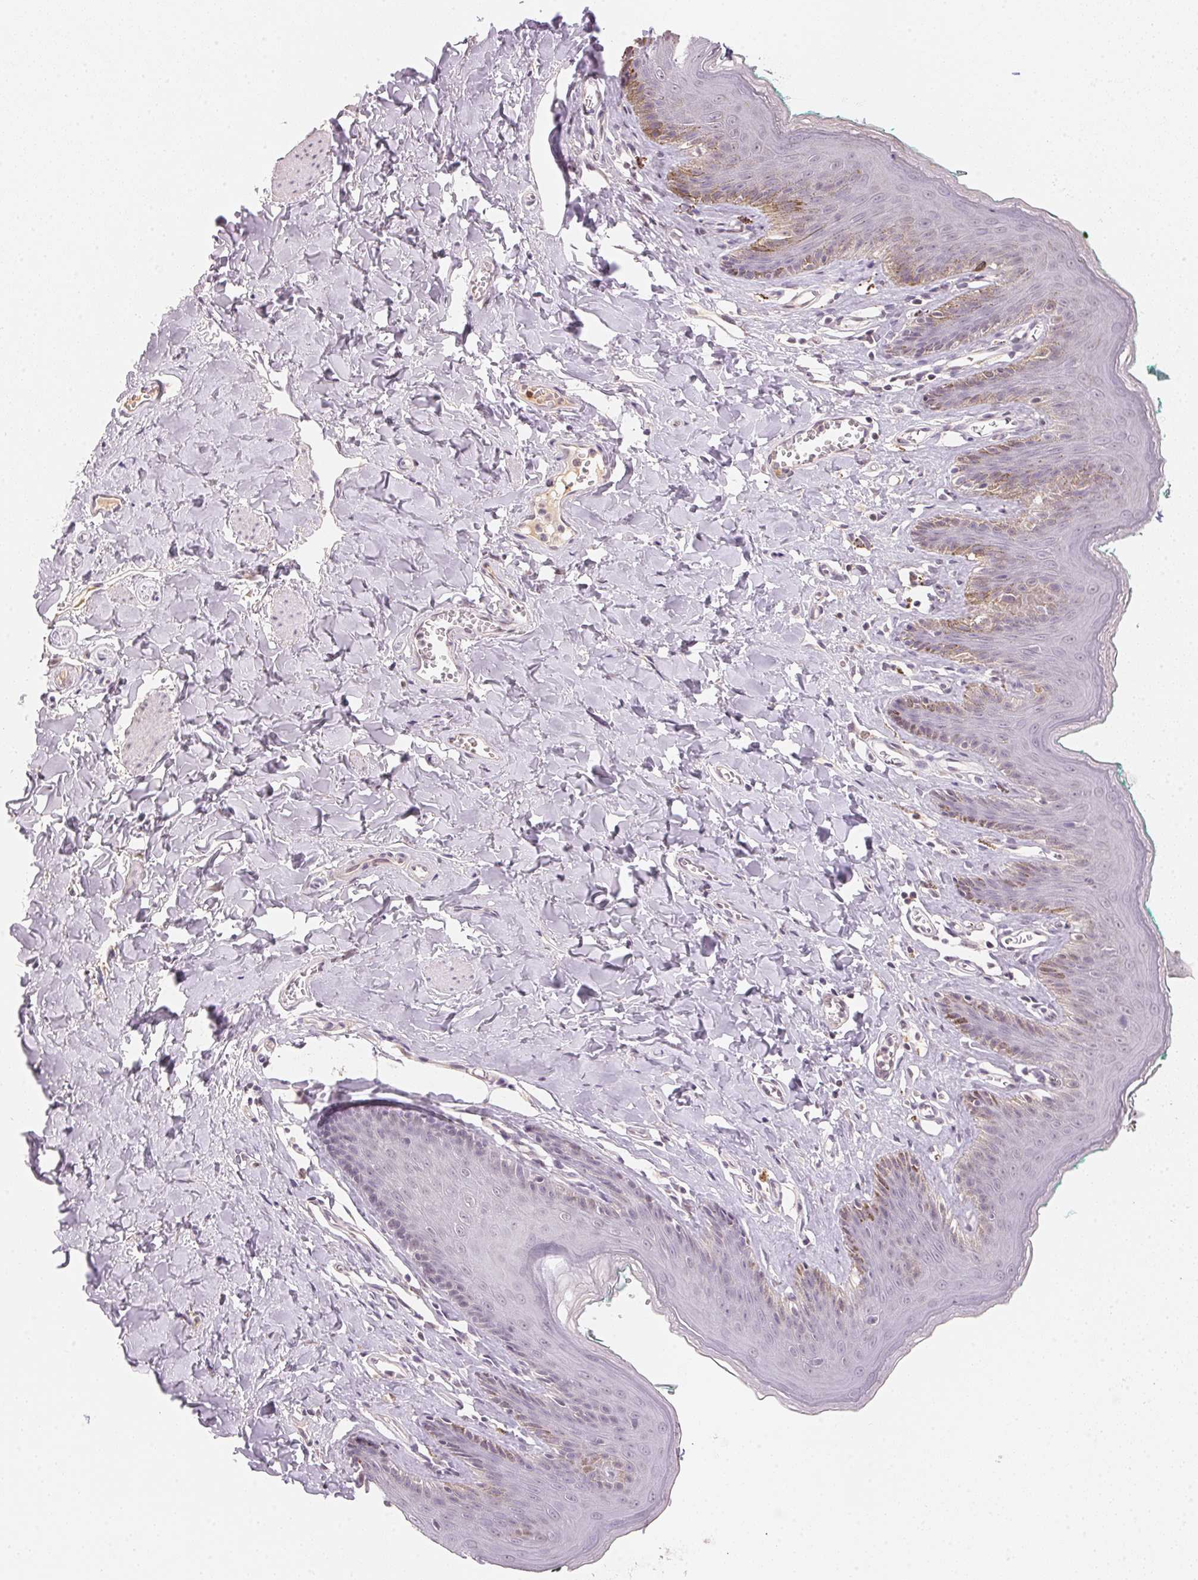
{"staining": {"intensity": "weak", "quantity": "<25%", "location": "cytoplasmic/membranous"}, "tissue": "skin", "cell_type": "Epidermal cells", "image_type": "normal", "snomed": [{"axis": "morphology", "description": "Normal tissue, NOS"}, {"axis": "topography", "description": "Vulva"}, {"axis": "topography", "description": "Peripheral nerve tissue"}], "caption": "Immunohistochemistry (IHC) micrograph of unremarkable skin: human skin stained with DAB (3,3'-diaminobenzidine) displays no significant protein positivity in epidermal cells.", "gene": "FNDC4", "patient": {"sex": "female", "age": 66}}